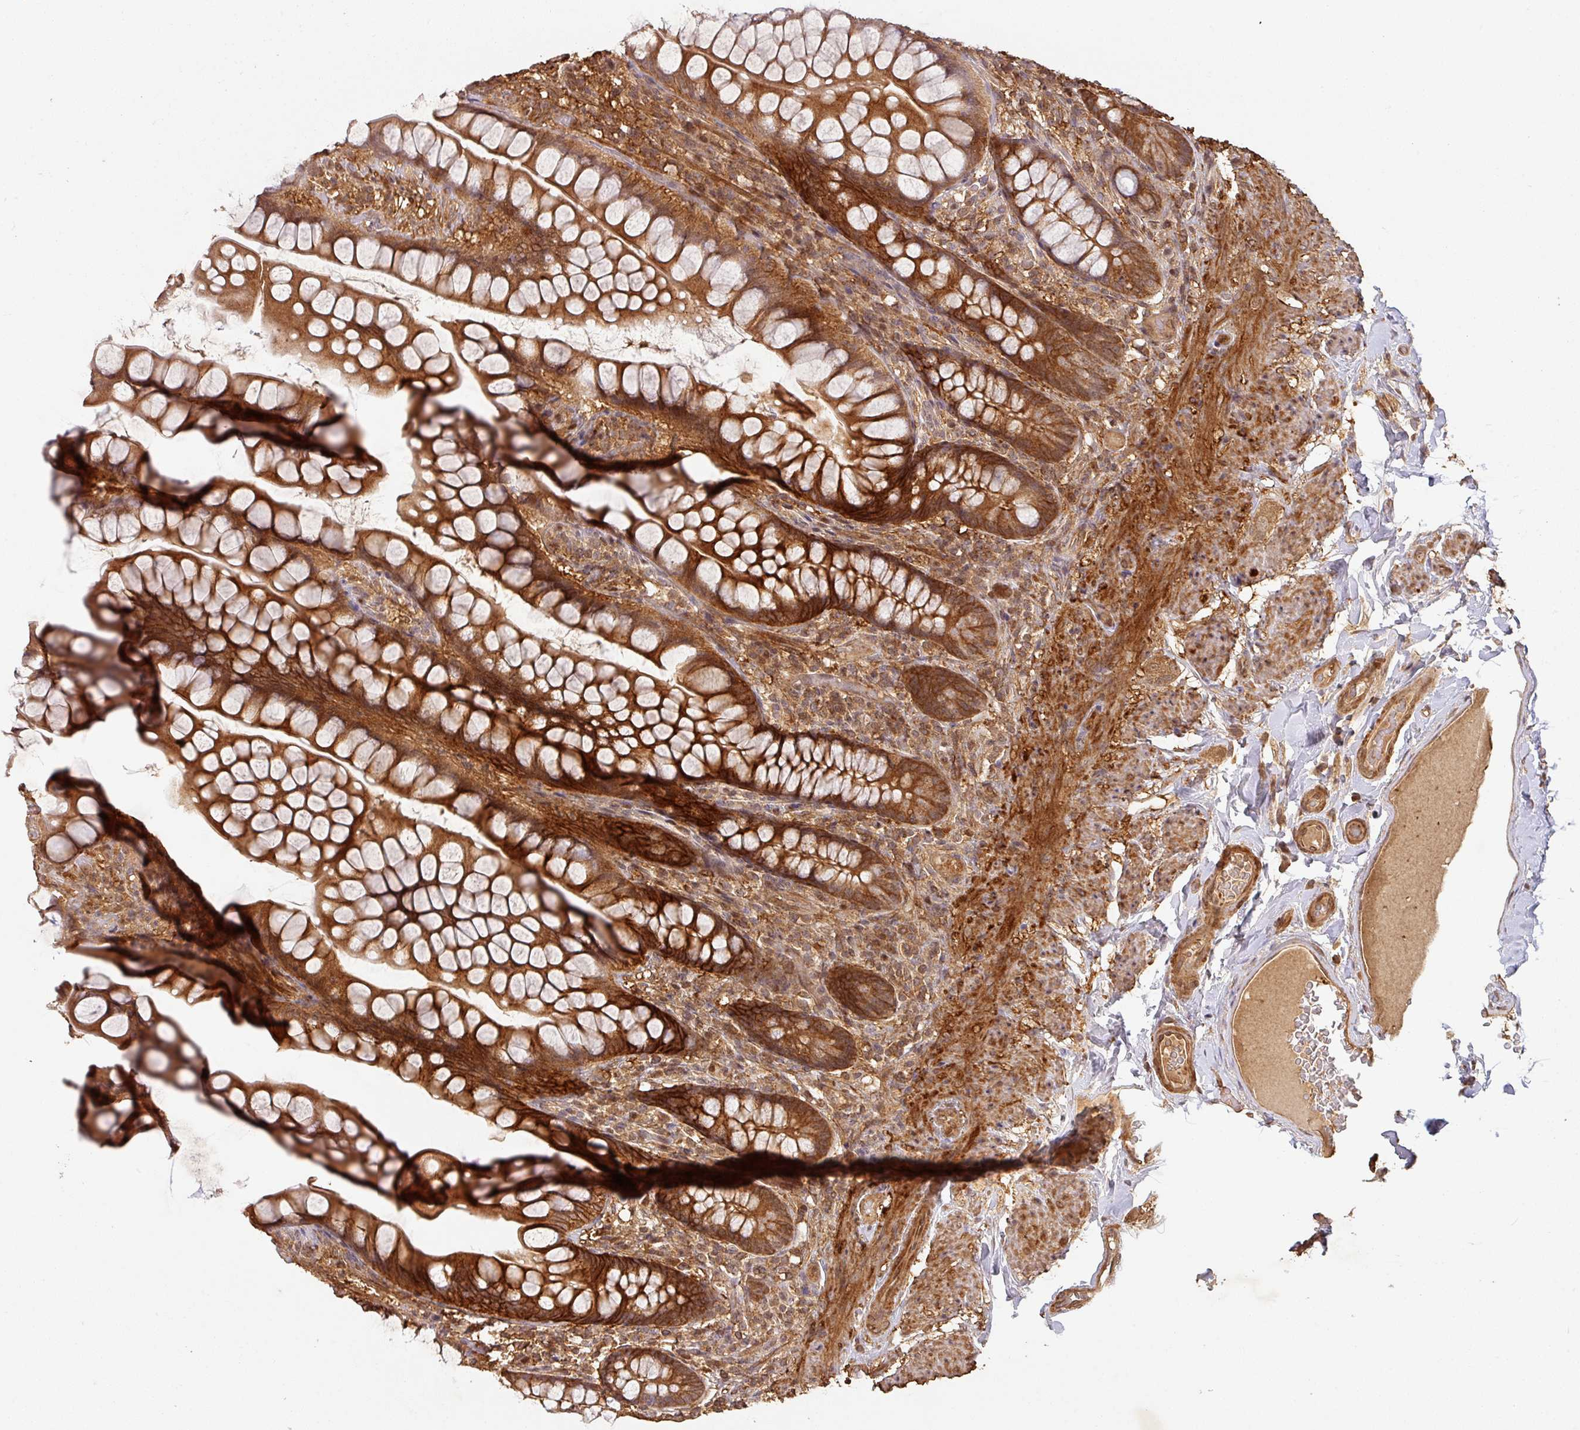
{"staining": {"intensity": "strong", "quantity": ">75%", "location": "cytoplasmic/membranous"}, "tissue": "small intestine", "cell_type": "Glandular cells", "image_type": "normal", "snomed": [{"axis": "morphology", "description": "Normal tissue, NOS"}, {"axis": "topography", "description": "Small intestine"}], "caption": "Protein analysis of unremarkable small intestine demonstrates strong cytoplasmic/membranous expression in about >75% of glandular cells.", "gene": "ZNF322", "patient": {"sex": "male", "age": 70}}